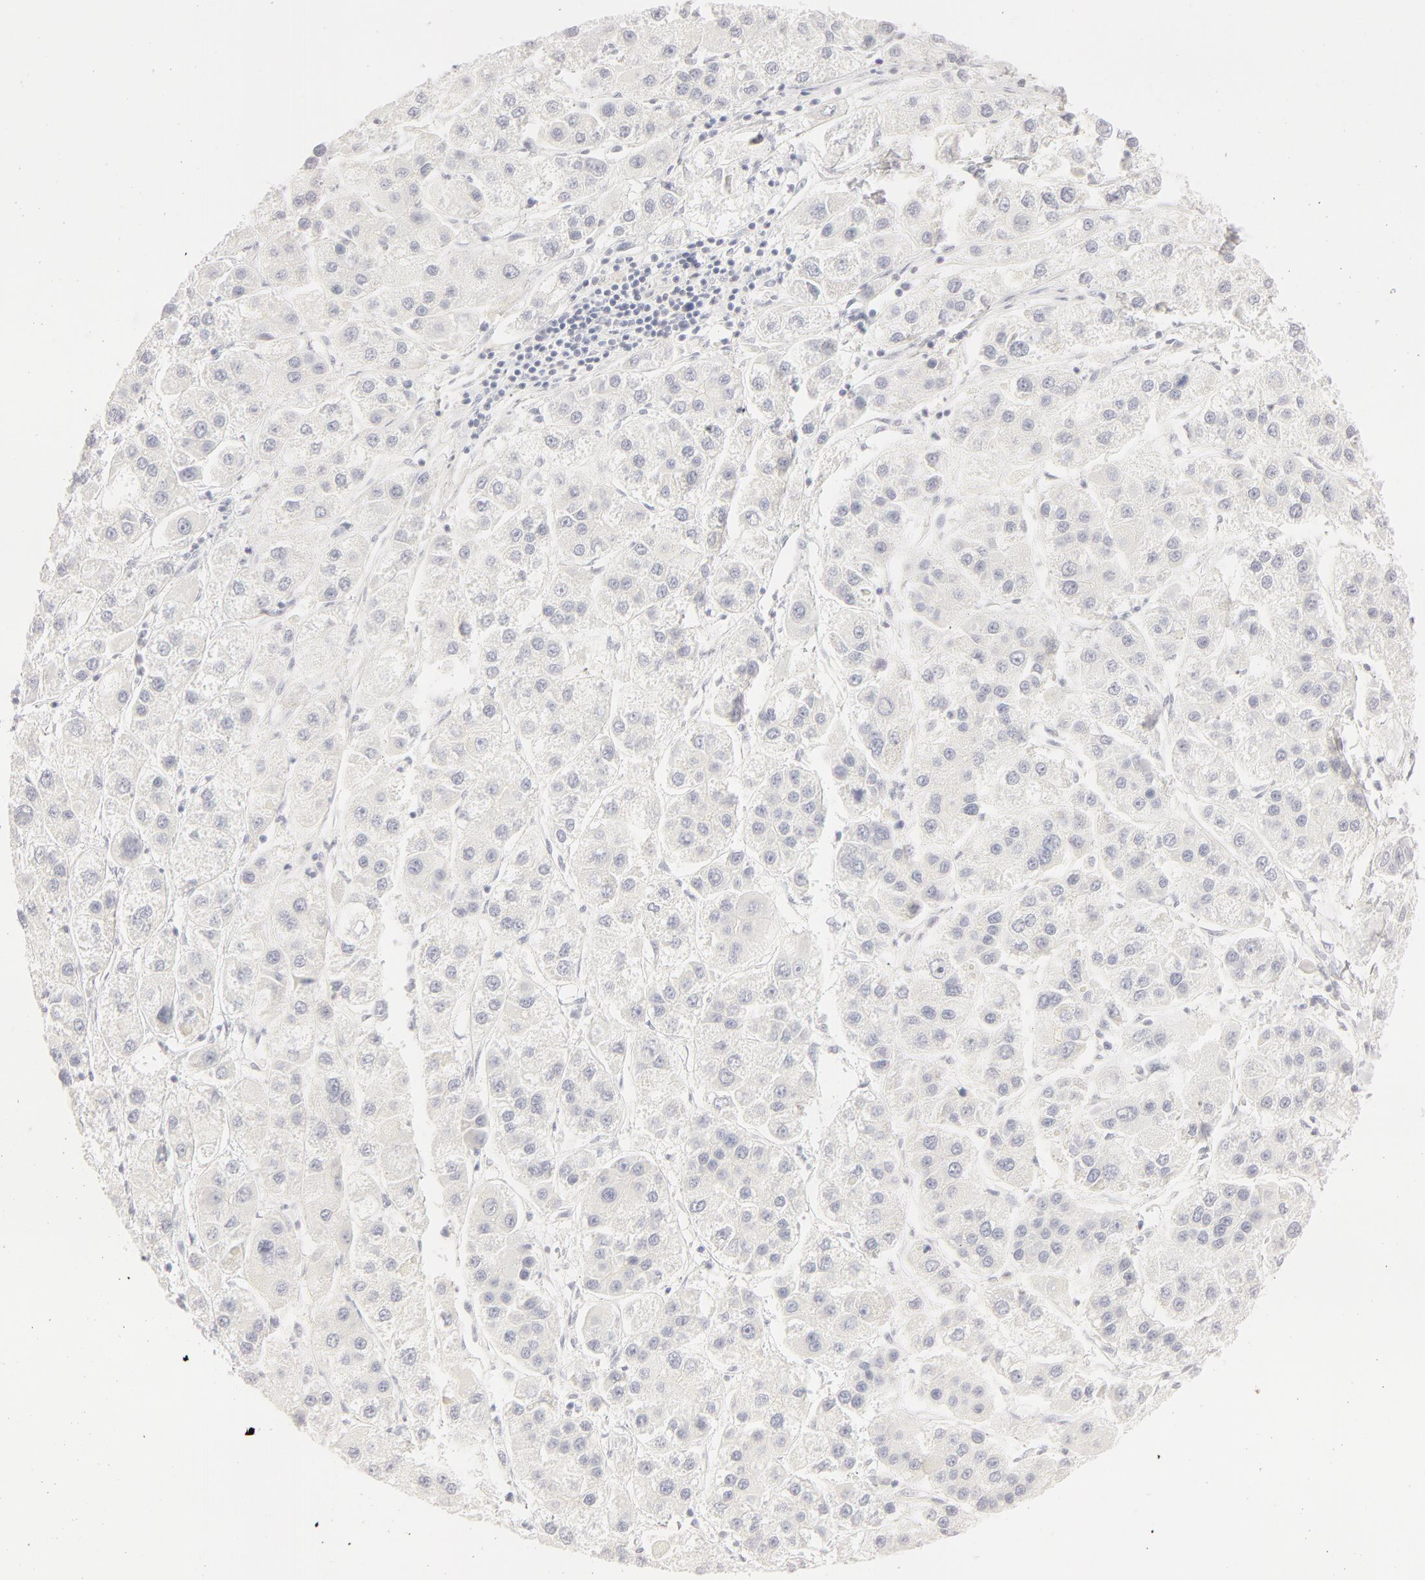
{"staining": {"intensity": "negative", "quantity": "none", "location": "none"}, "tissue": "liver cancer", "cell_type": "Tumor cells", "image_type": "cancer", "snomed": [{"axis": "morphology", "description": "Carcinoma, Hepatocellular, NOS"}, {"axis": "topography", "description": "Liver"}], "caption": "Tumor cells show no significant protein positivity in liver cancer.", "gene": "LGALS7B", "patient": {"sex": "female", "age": 85}}